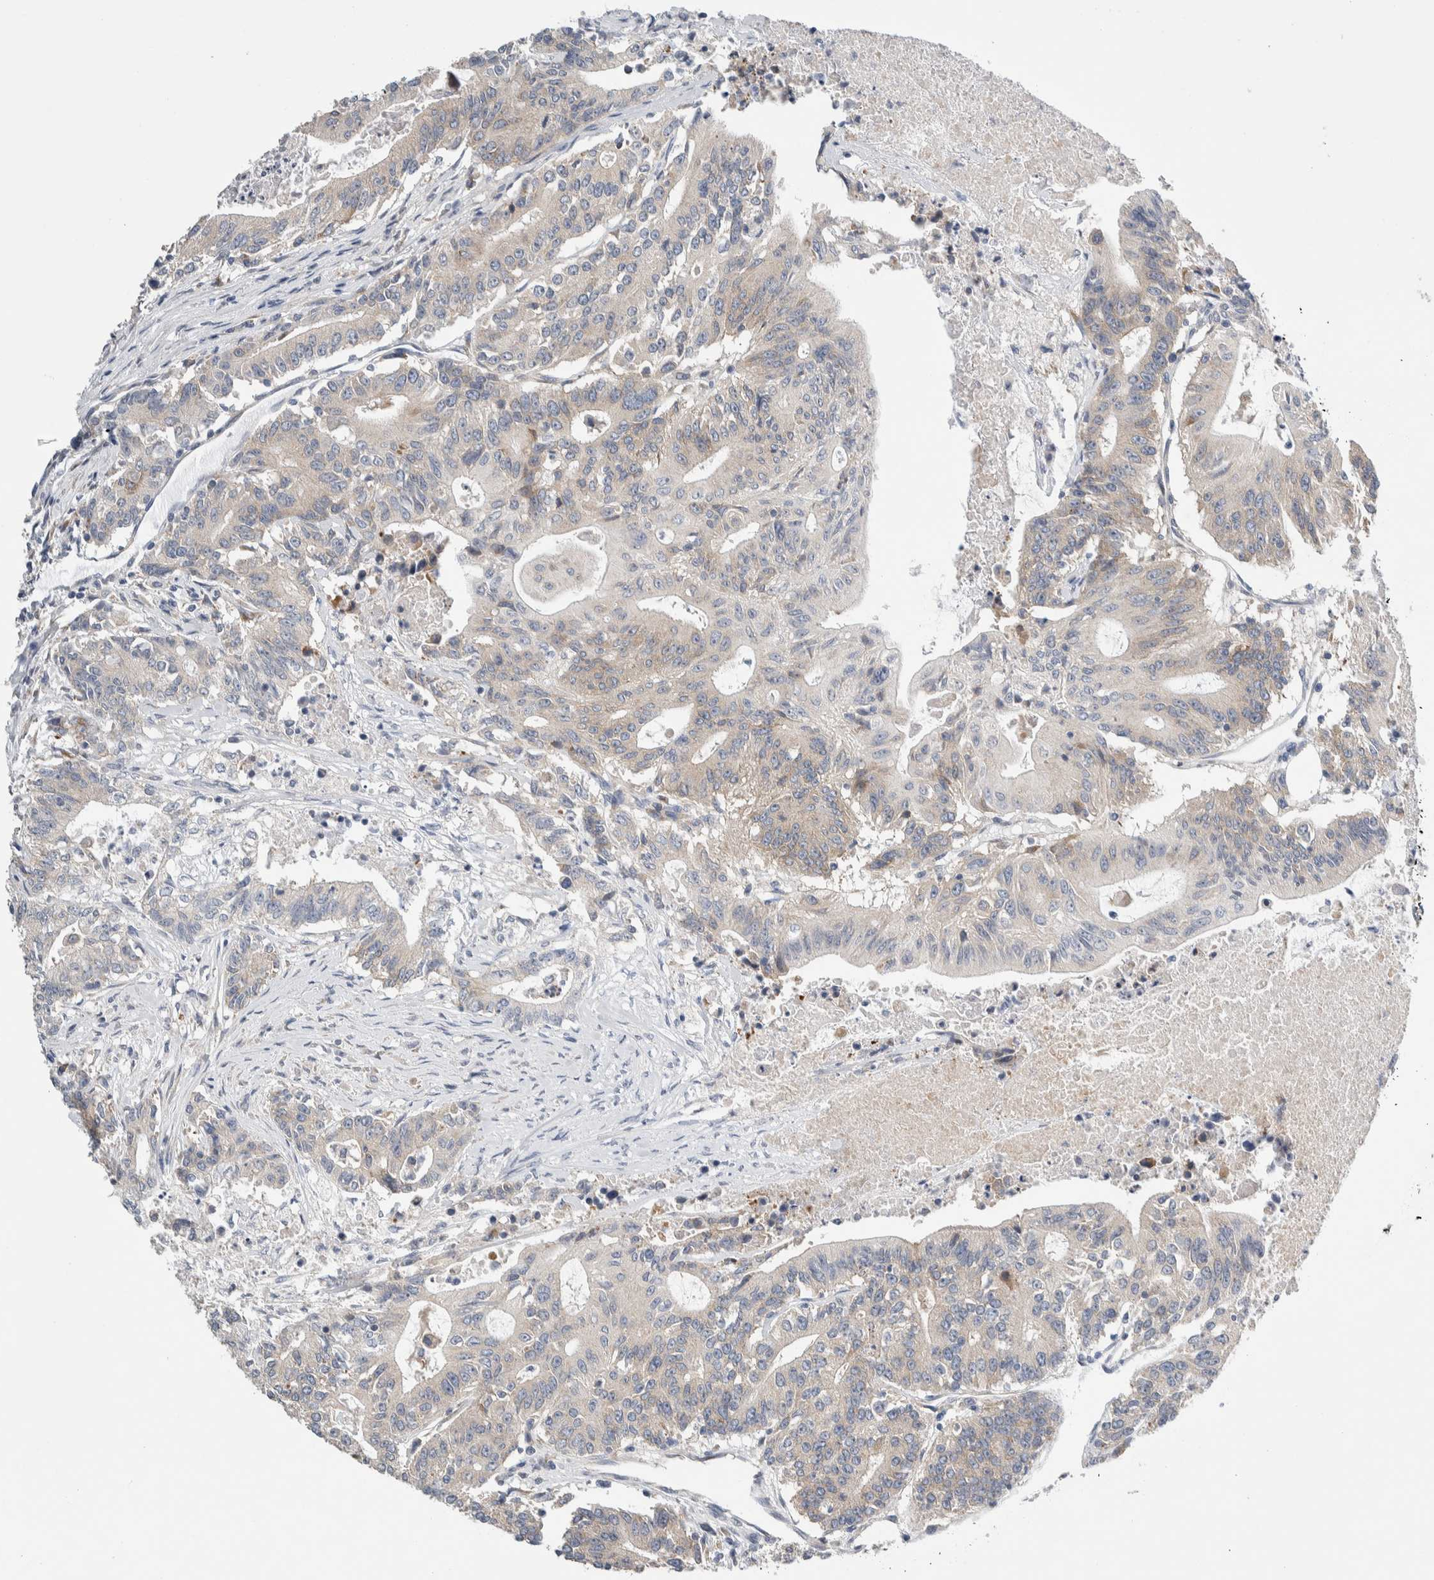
{"staining": {"intensity": "negative", "quantity": "none", "location": "none"}, "tissue": "colorectal cancer", "cell_type": "Tumor cells", "image_type": "cancer", "snomed": [{"axis": "morphology", "description": "Adenocarcinoma, NOS"}, {"axis": "topography", "description": "Colon"}], "caption": "High power microscopy micrograph of an immunohistochemistry (IHC) photomicrograph of adenocarcinoma (colorectal), revealing no significant staining in tumor cells.", "gene": "RACK1", "patient": {"sex": "female", "age": 77}}